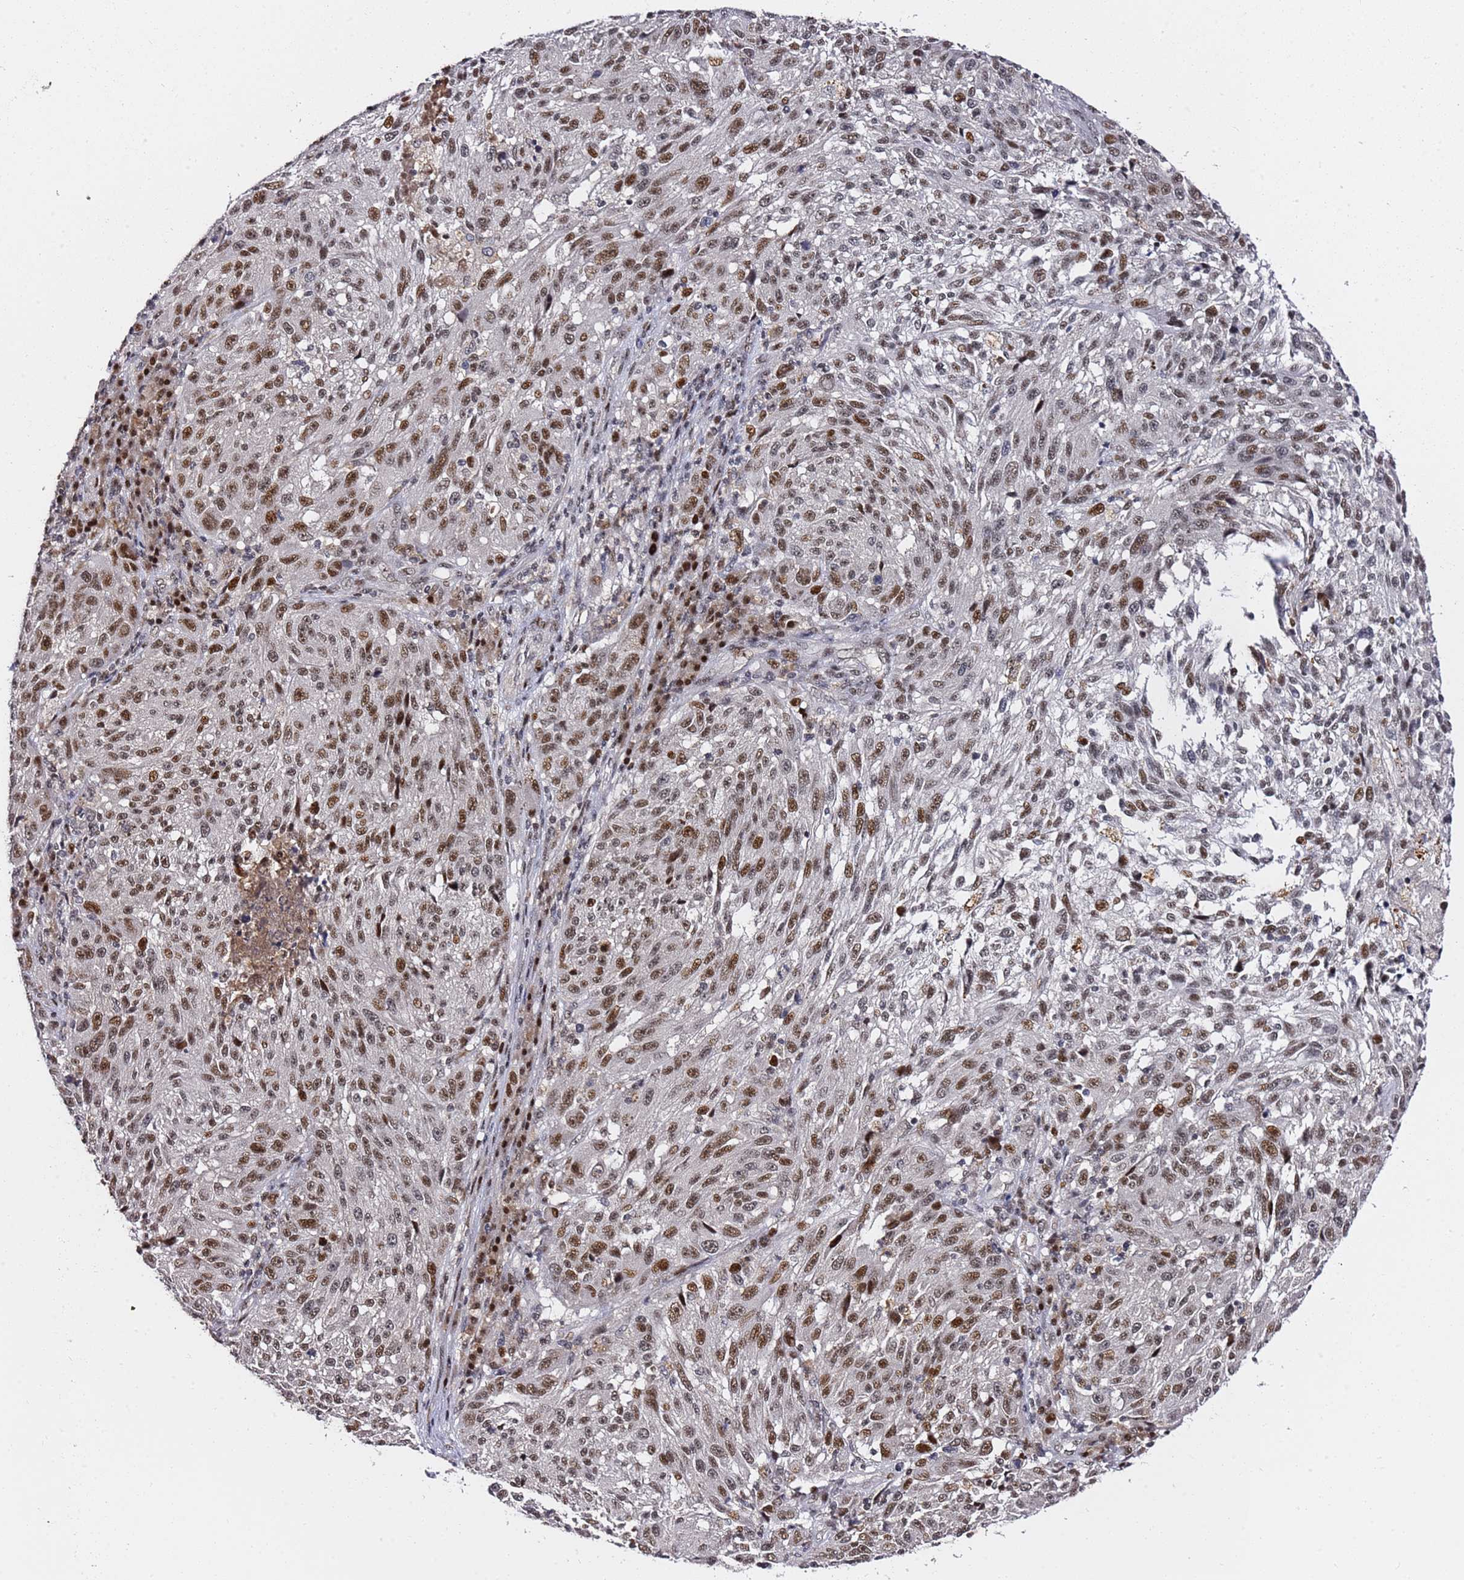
{"staining": {"intensity": "moderate", "quantity": ">75%", "location": "nuclear"}, "tissue": "melanoma", "cell_type": "Tumor cells", "image_type": "cancer", "snomed": [{"axis": "morphology", "description": "Malignant melanoma, NOS"}, {"axis": "topography", "description": "Skin"}], "caption": "Malignant melanoma stained with a brown dye exhibits moderate nuclear positive positivity in about >75% of tumor cells.", "gene": "FCF1", "patient": {"sex": "male", "age": 53}}